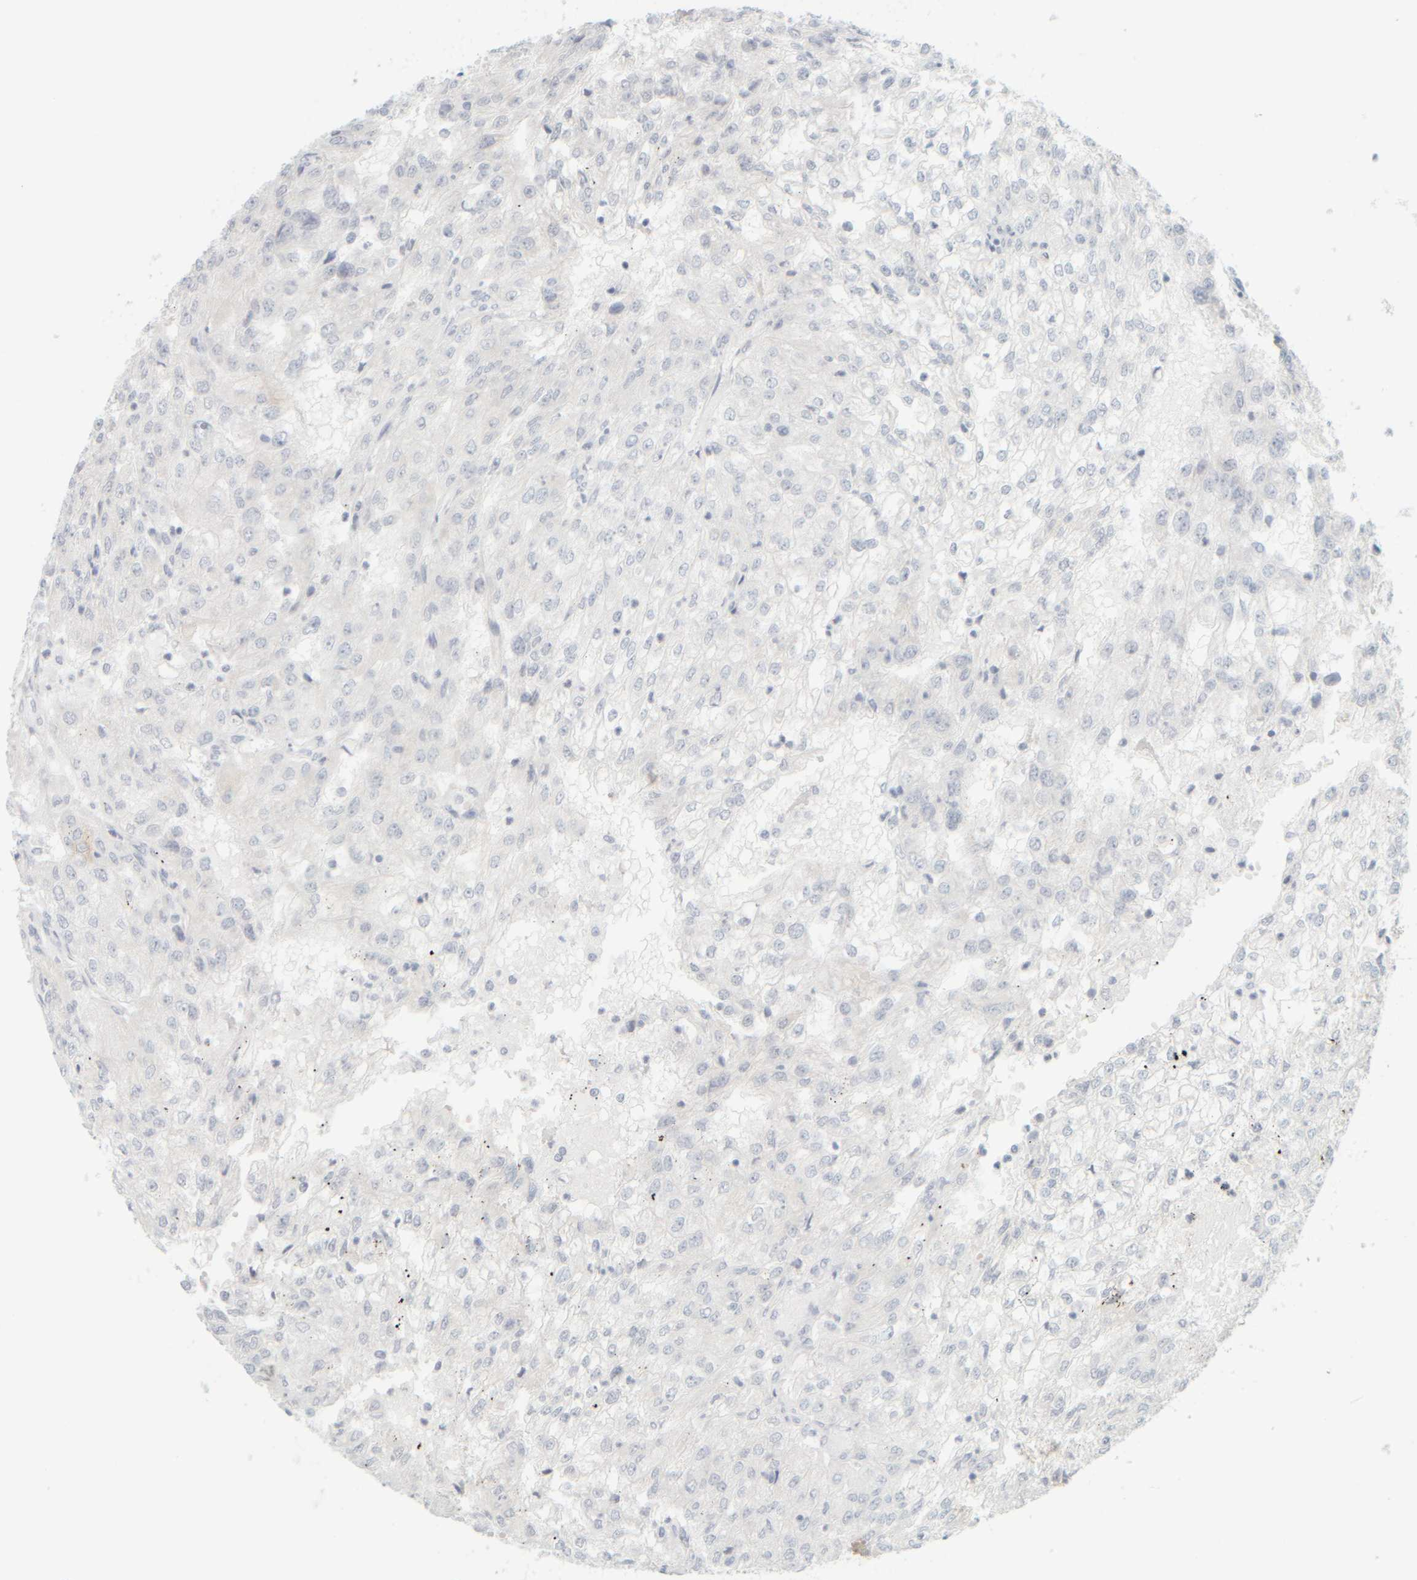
{"staining": {"intensity": "negative", "quantity": "none", "location": "none"}, "tissue": "renal cancer", "cell_type": "Tumor cells", "image_type": "cancer", "snomed": [{"axis": "morphology", "description": "Adenocarcinoma, NOS"}, {"axis": "topography", "description": "Kidney"}], "caption": "Immunohistochemical staining of human adenocarcinoma (renal) exhibits no significant expression in tumor cells.", "gene": "PTGES3L-AARSD1", "patient": {"sex": "female", "age": 54}}